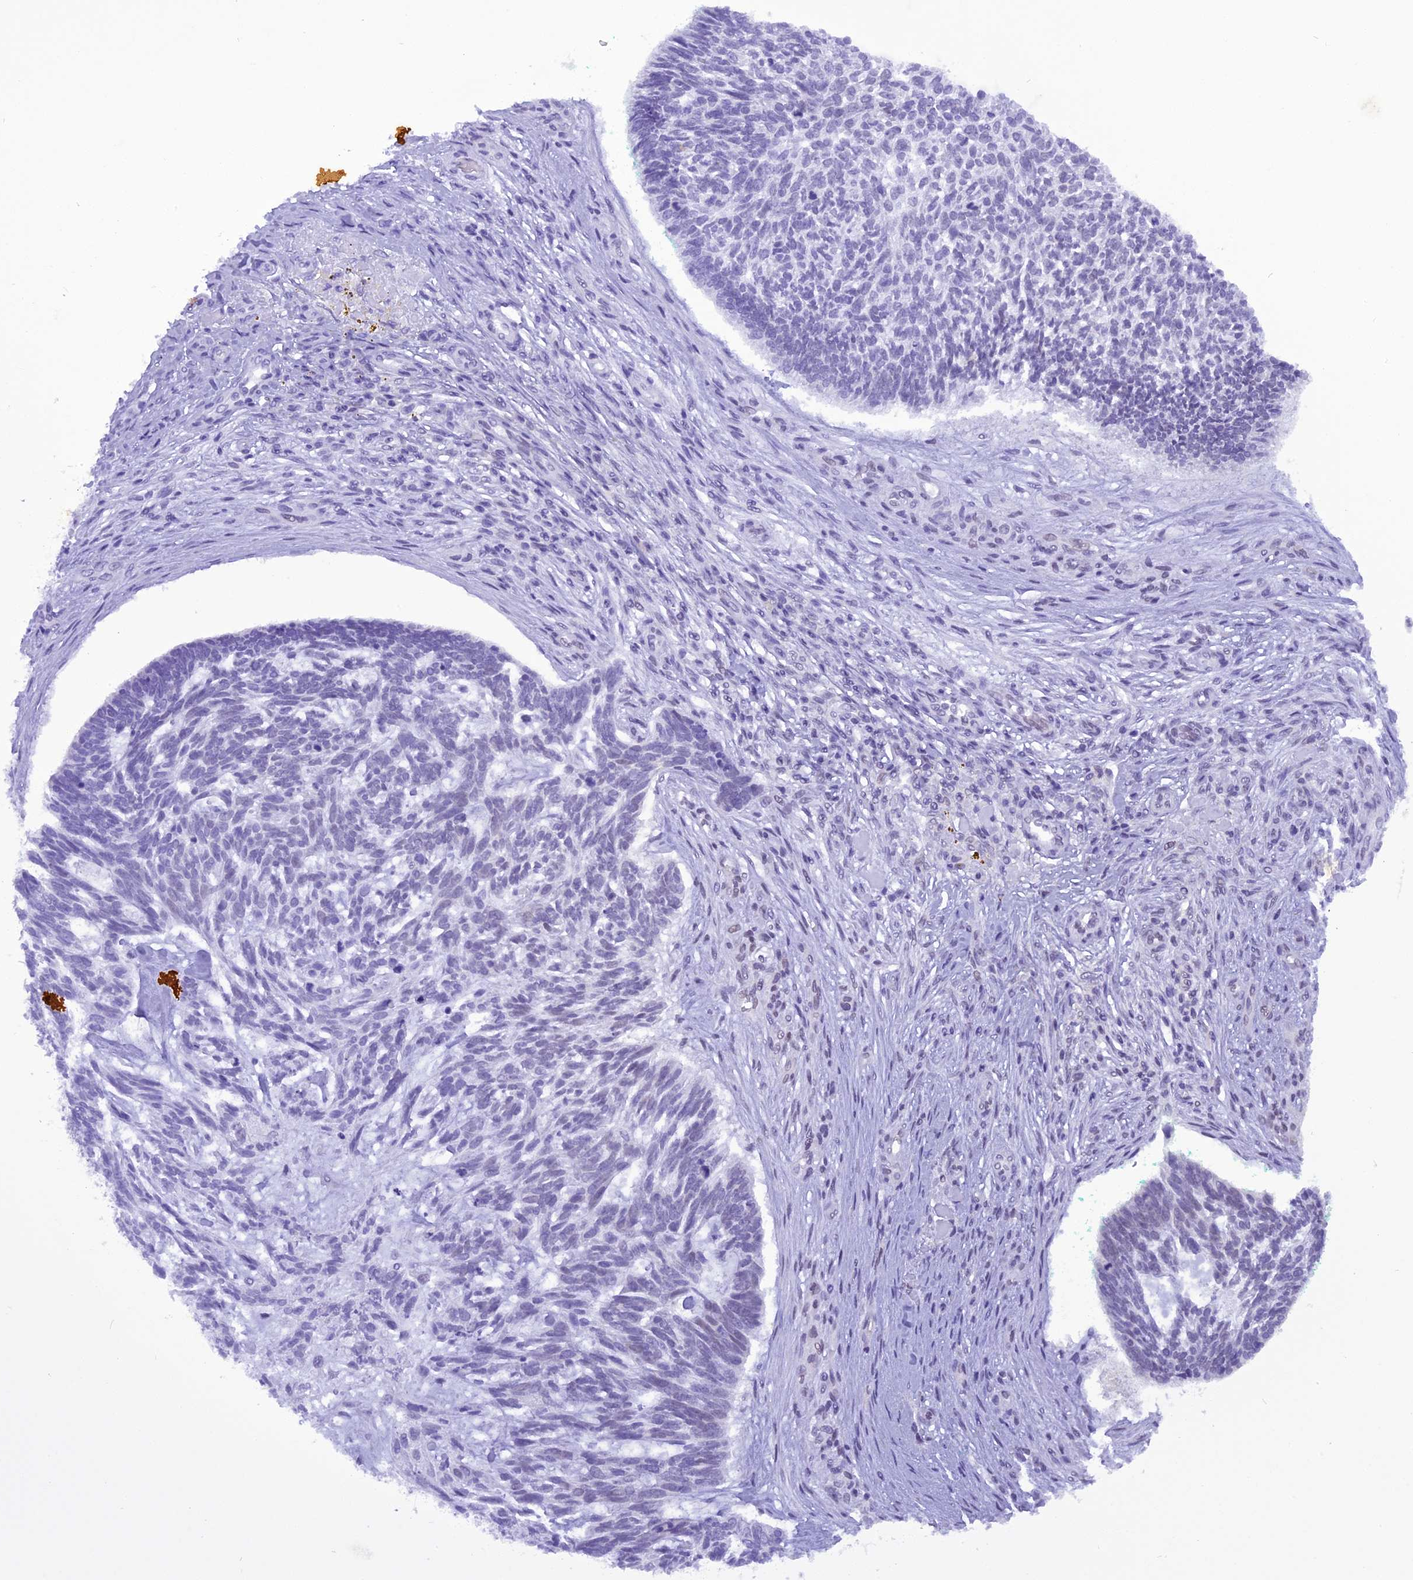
{"staining": {"intensity": "weak", "quantity": "<25%", "location": "nuclear"}, "tissue": "skin cancer", "cell_type": "Tumor cells", "image_type": "cancer", "snomed": [{"axis": "morphology", "description": "Basal cell carcinoma"}, {"axis": "topography", "description": "Skin"}], "caption": "This photomicrograph is of basal cell carcinoma (skin) stained with immunohistochemistry to label a protein in brown with the nuclei are counter-stained blue. There is no expression in tumor cells.", "gene": "RABGGTA", "patient": {"sex": "male", "age": 88}}